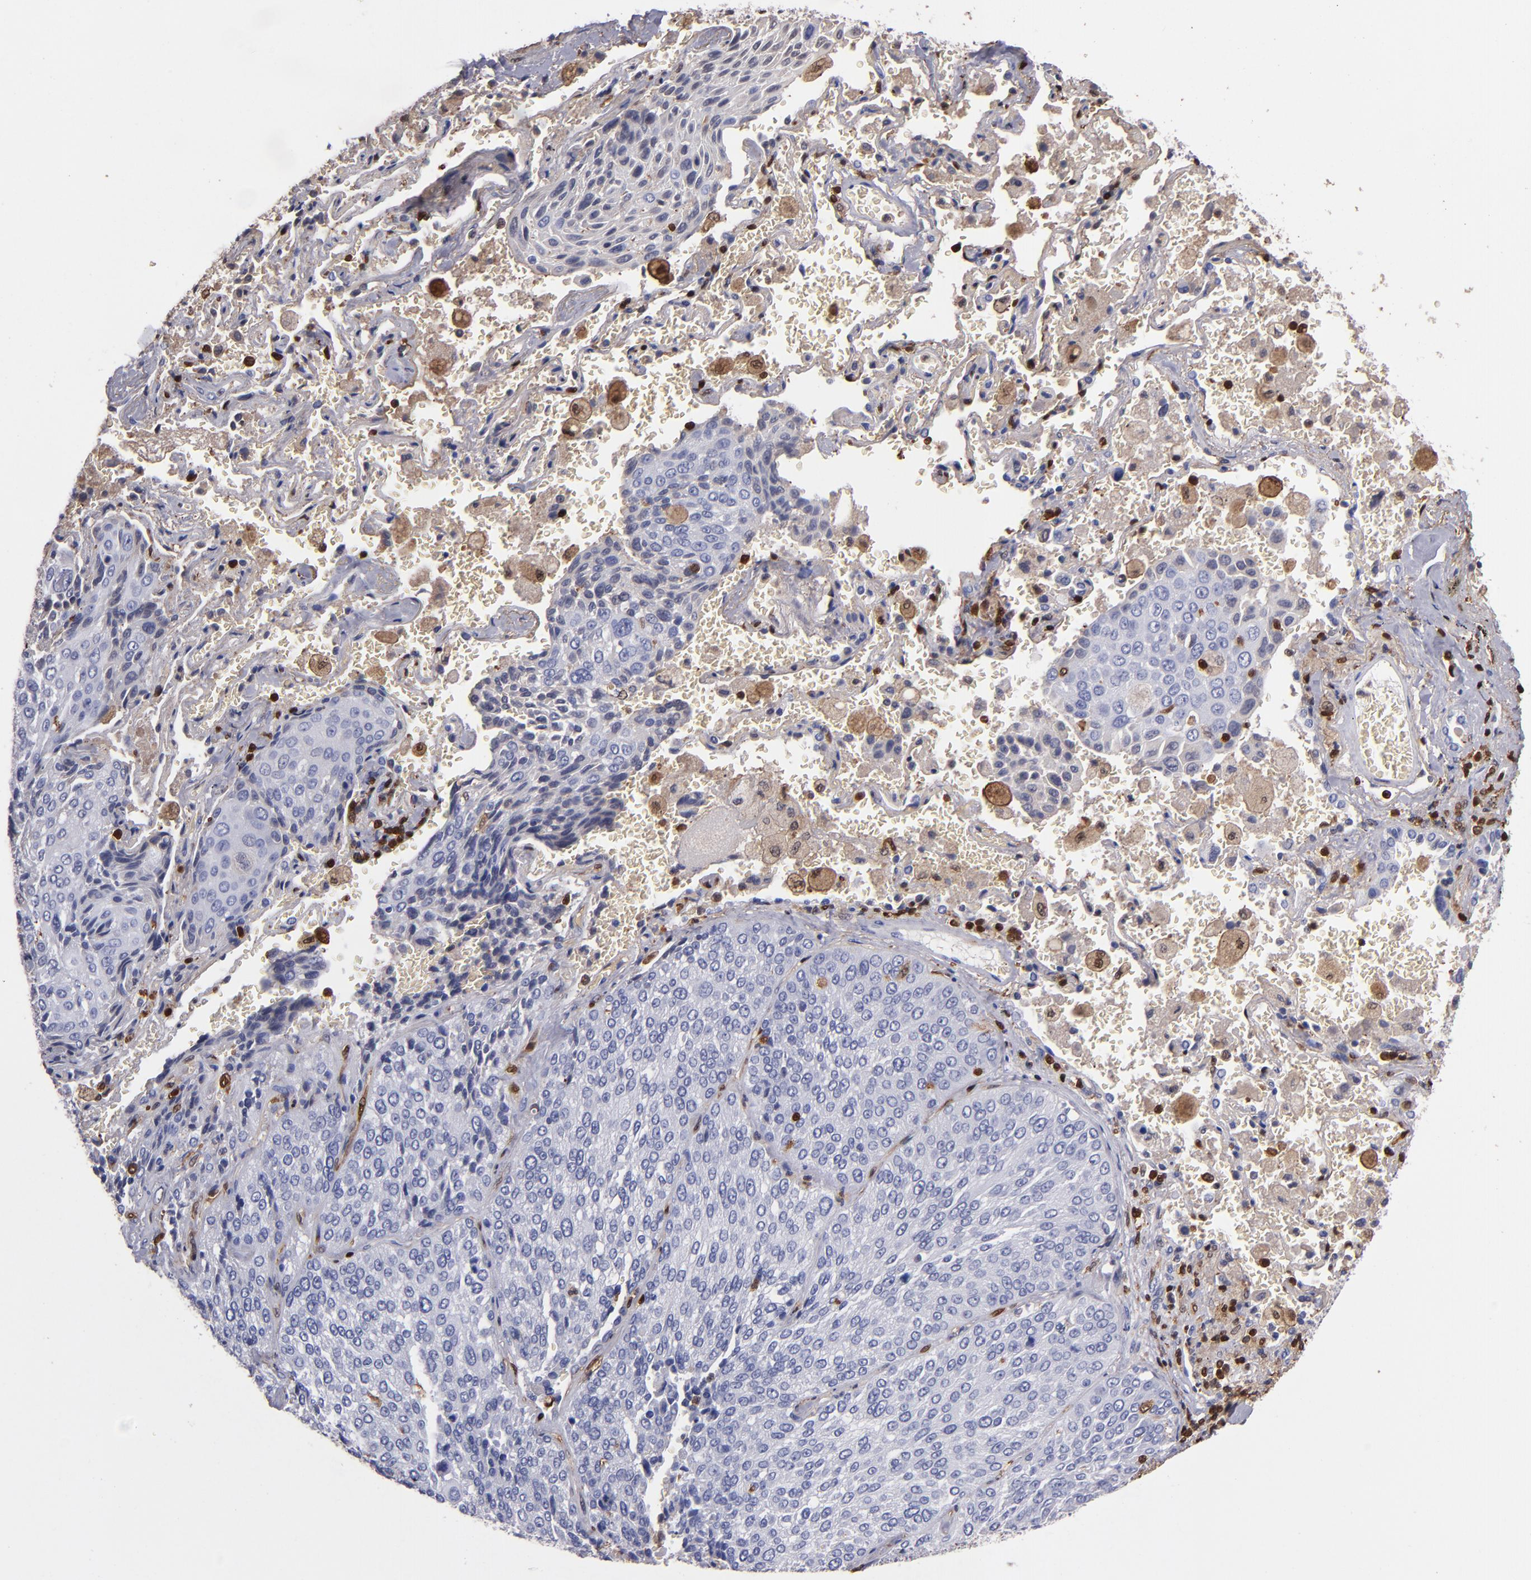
{"staining": {"intensity": "negative", "quantity": "none", "location": "none"}, "tissue": "lung cancer", "cell_type": "Tumor cells", "image_type": "cancer", "snomed": [{"axis": "morphology", "description": "Squamous cell carcinoma, NOS"}, {"axis": "topography", "description": "Lung"}], "caption": "This is an immunohistochemistry micrograph of lung cancer. There is no positivity in tumor cells.", "gene": "S100A4", "patient": {"sex": "male", "age": 54}}